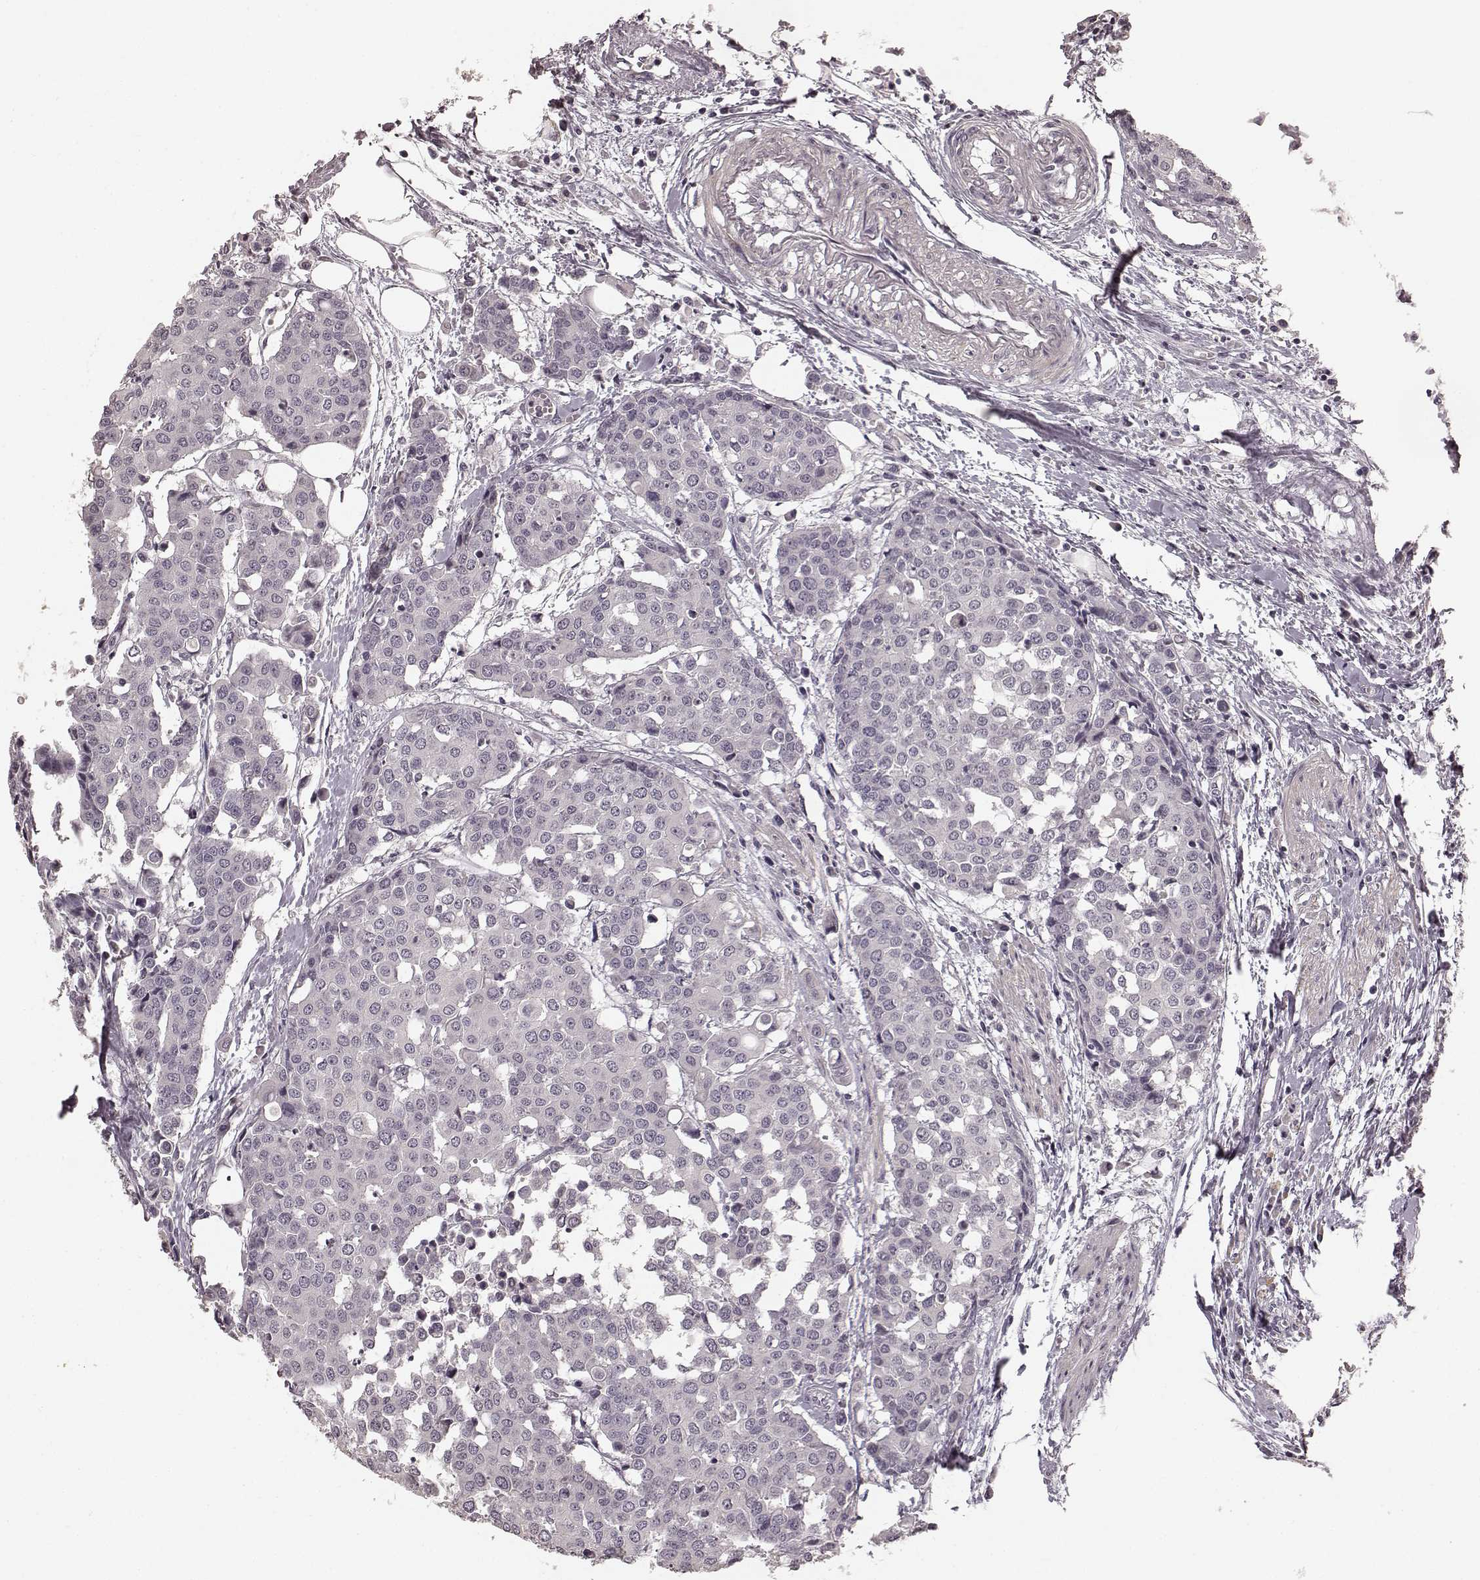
{"staining": {"intensity": "negative", "quantity": "none", "location": "none"}, "tissue": "carcinoid", "cell_type": "Tumor cells", "image_type": "cancer", "snomed": [{"axis": "morphology", "description": "Carcinoid, malignant, NOS"}, {"axis": "topography", "description": "Colon"}], "caption": "The IHC image has no significant expression in tumor cells of carcinoid tissue. The staining is performed using DAB (3,3'-diaminobenzidine) brown chromogen with nuclei counter-stained in using hematoxylin.", "gene": "RIT2", "patient": {"sex": "male", "age": 81}}